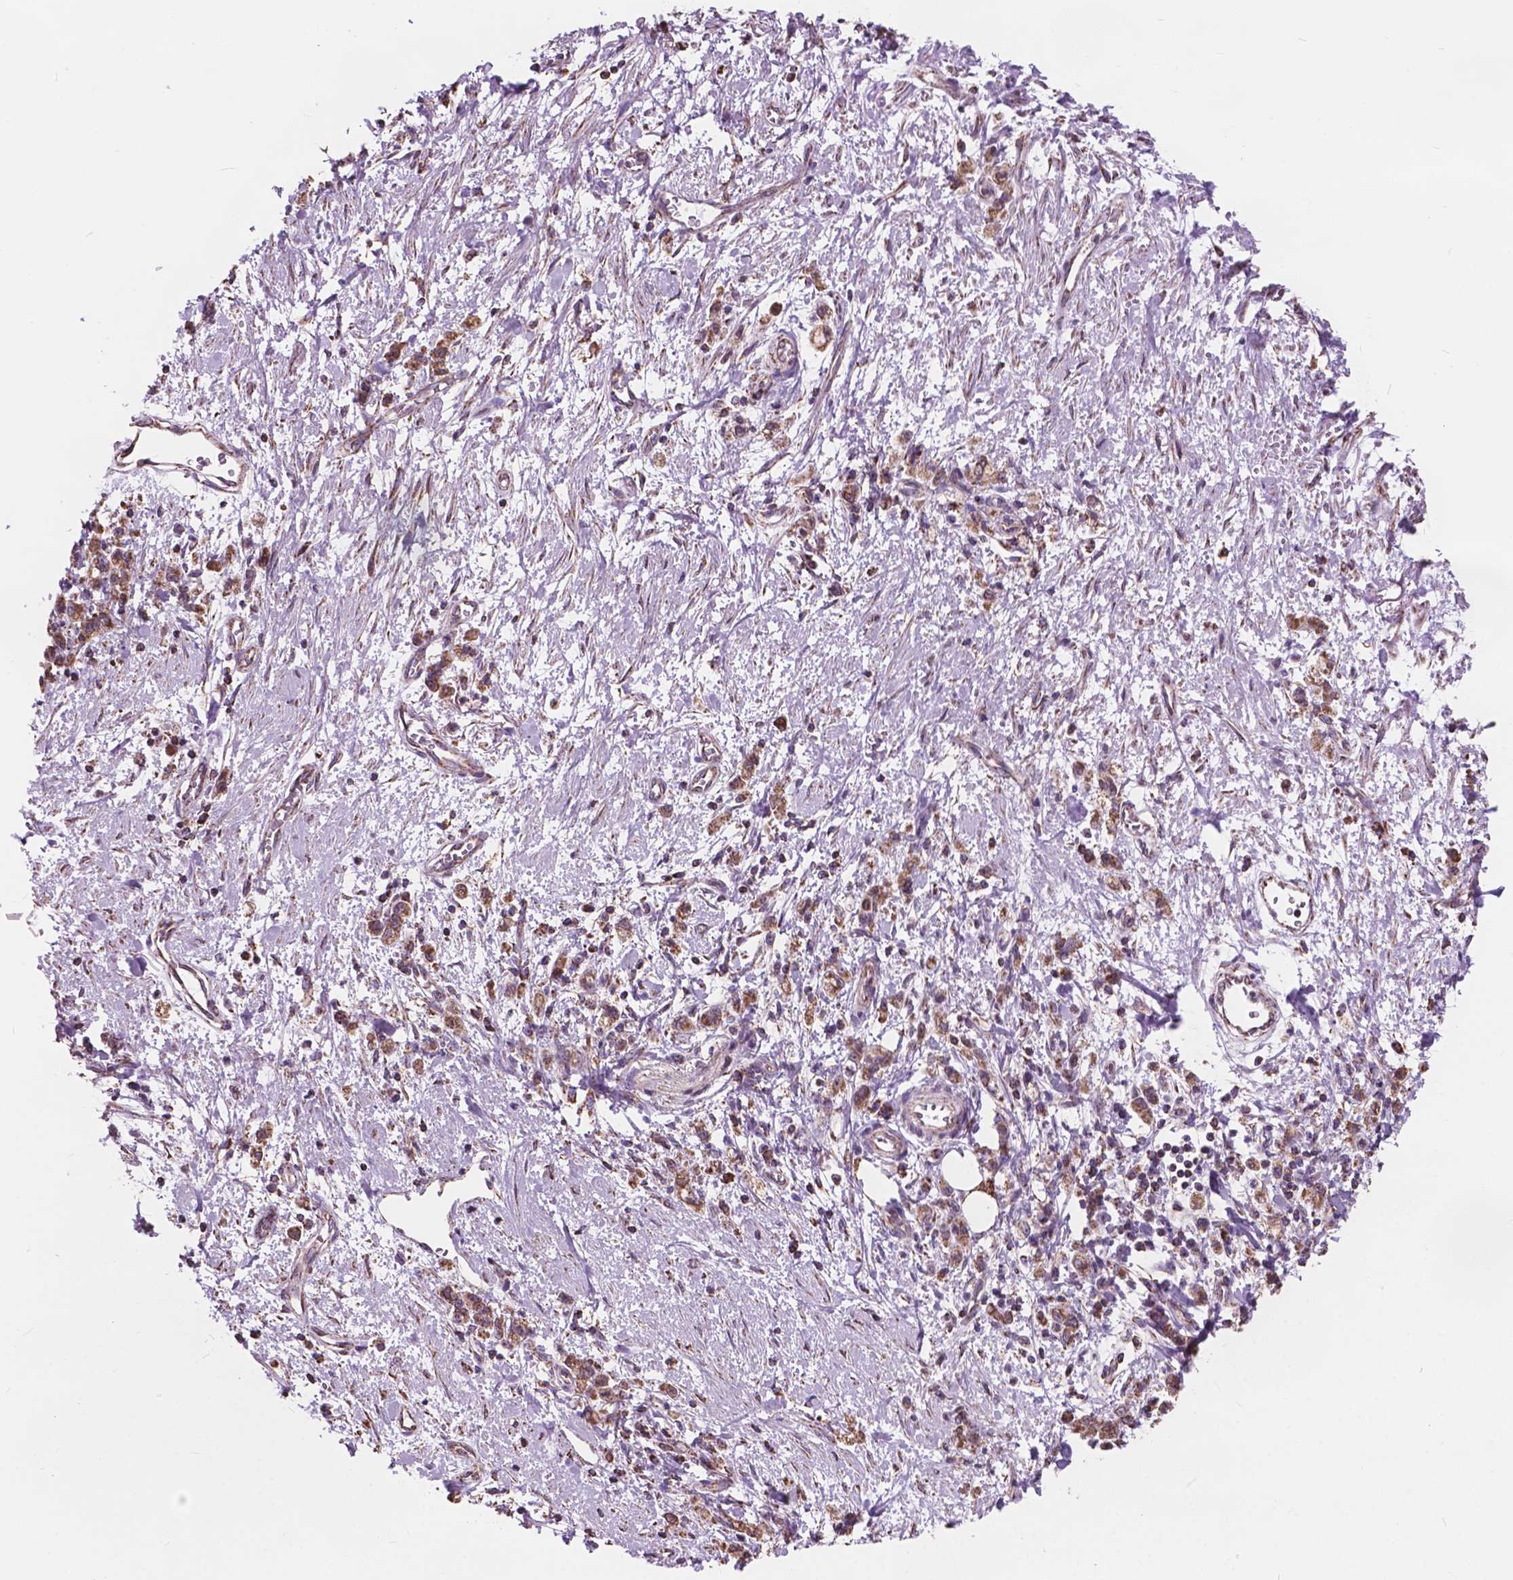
{"staining": {"intensity": "moderate", "quantity": ">75%", "location": "cytoplasmic/membranous"}, "tissue": "stomach cancer", "cell_type": "Tumor cells", "image_type": "cancer", "snomed": [{"axis": "morphology", "description": "Adenocarcinoma, NOS"}, {"axis": "topography", "description": "Stomach"}], "caption": "Immunohistochemical staining of human stomach cancer (adenocarcinoma) exhibits medium levels of moderate cytoplasmic/membranous protein positivity in approximately >75% of tumor cells. (Stains: DAB in brown, nuclei in blue, Microscopy: brightfield microscopy at high magnification).", "gene": "SCOC", "patient": {"sex": "male", "age": 77}}